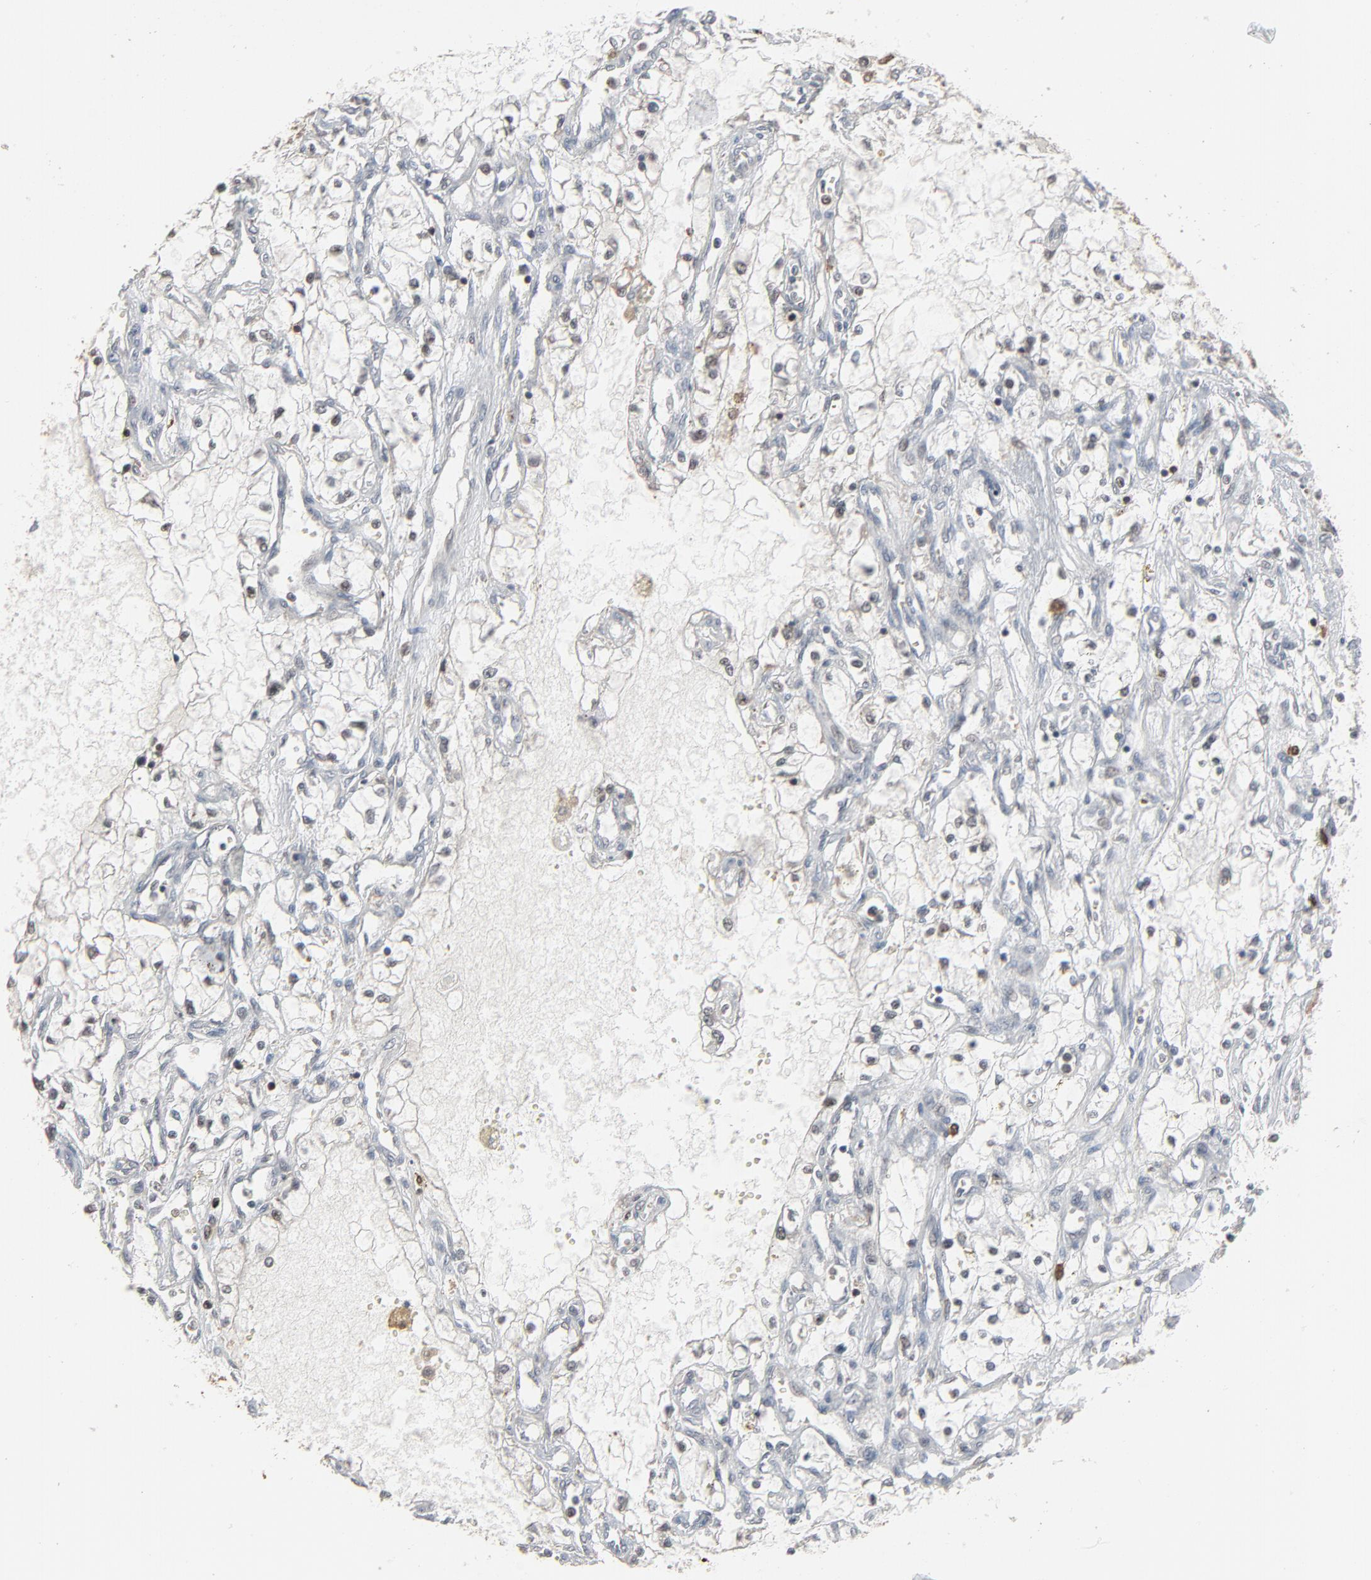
{"staining": {"intensity": "negative", "quantity": "none", "location": "none"}, "tissue": "renal cancer", "cell_type": "Tumor cells", "image_type": "cancer", "snomed": [{"axis": "morphology", "description": "Adenocarcinoma, NOS"}, {"axis": "topography", "description": "Kidney"}], "caption": "This is a histopathology image of IHC staining of adenocarcinoma (renal), which shows no positivity in tumor cells. (DAB IHC visualized using brightfield microscopy, high magnification).", "gene": "DOCK8", "patient": {"sex": "male", "age": 61}}